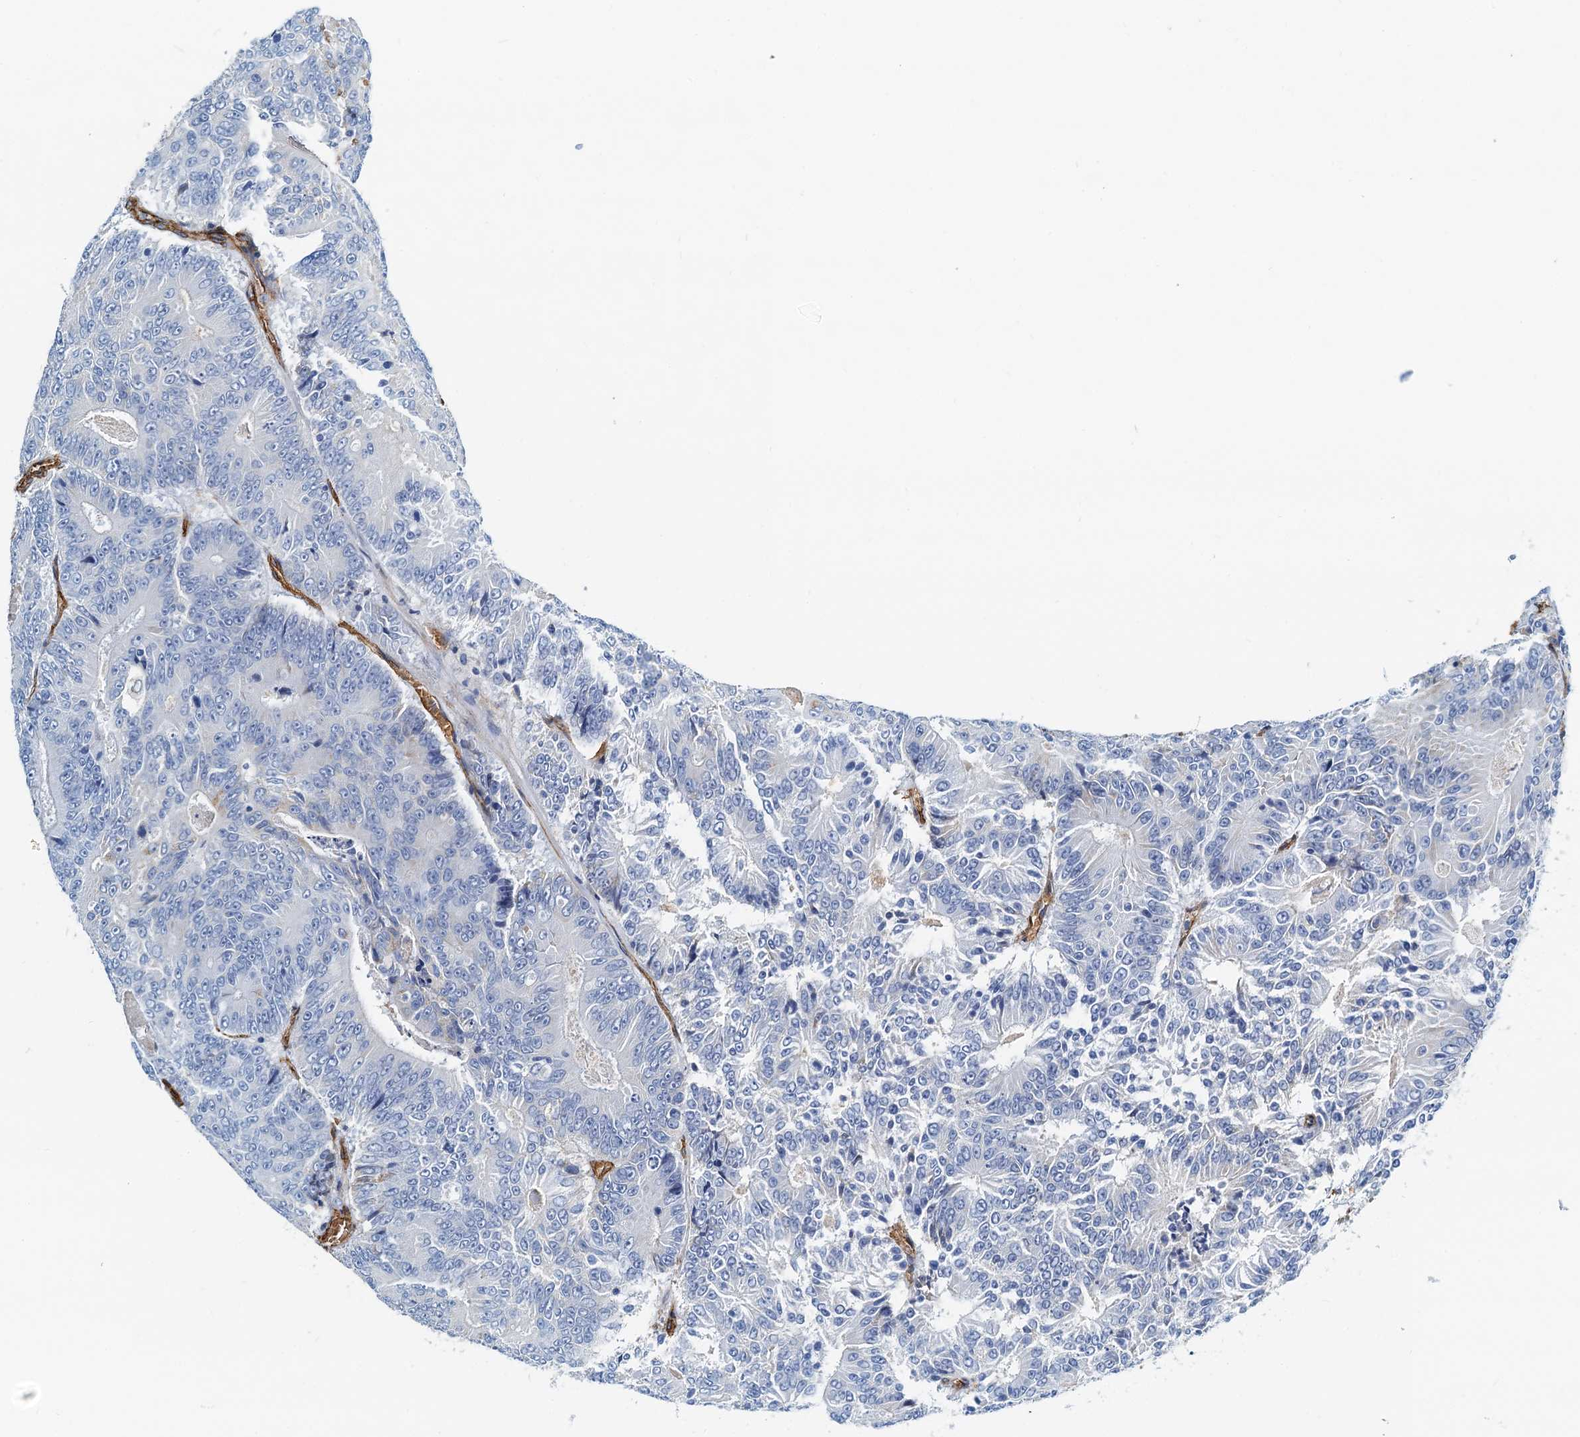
{"staining": {"intensity": "negative", "quantity": "none", "location": "none"}, "tissue": "colorectal cancer", "cell_type": "Tumor cells", "image_type": "cancer", "snomed": [{"axis": "morphology", "description": "Adenocarcinoma, NOS"}, {"axis": "topography", "description": "Colon"}], "caption": "Tumor cells are negative for protein expression in human colorectal cancer (adenocarcinoma).", "gene": "DGKG", "patient": {"sex": "male", "age": 83}}